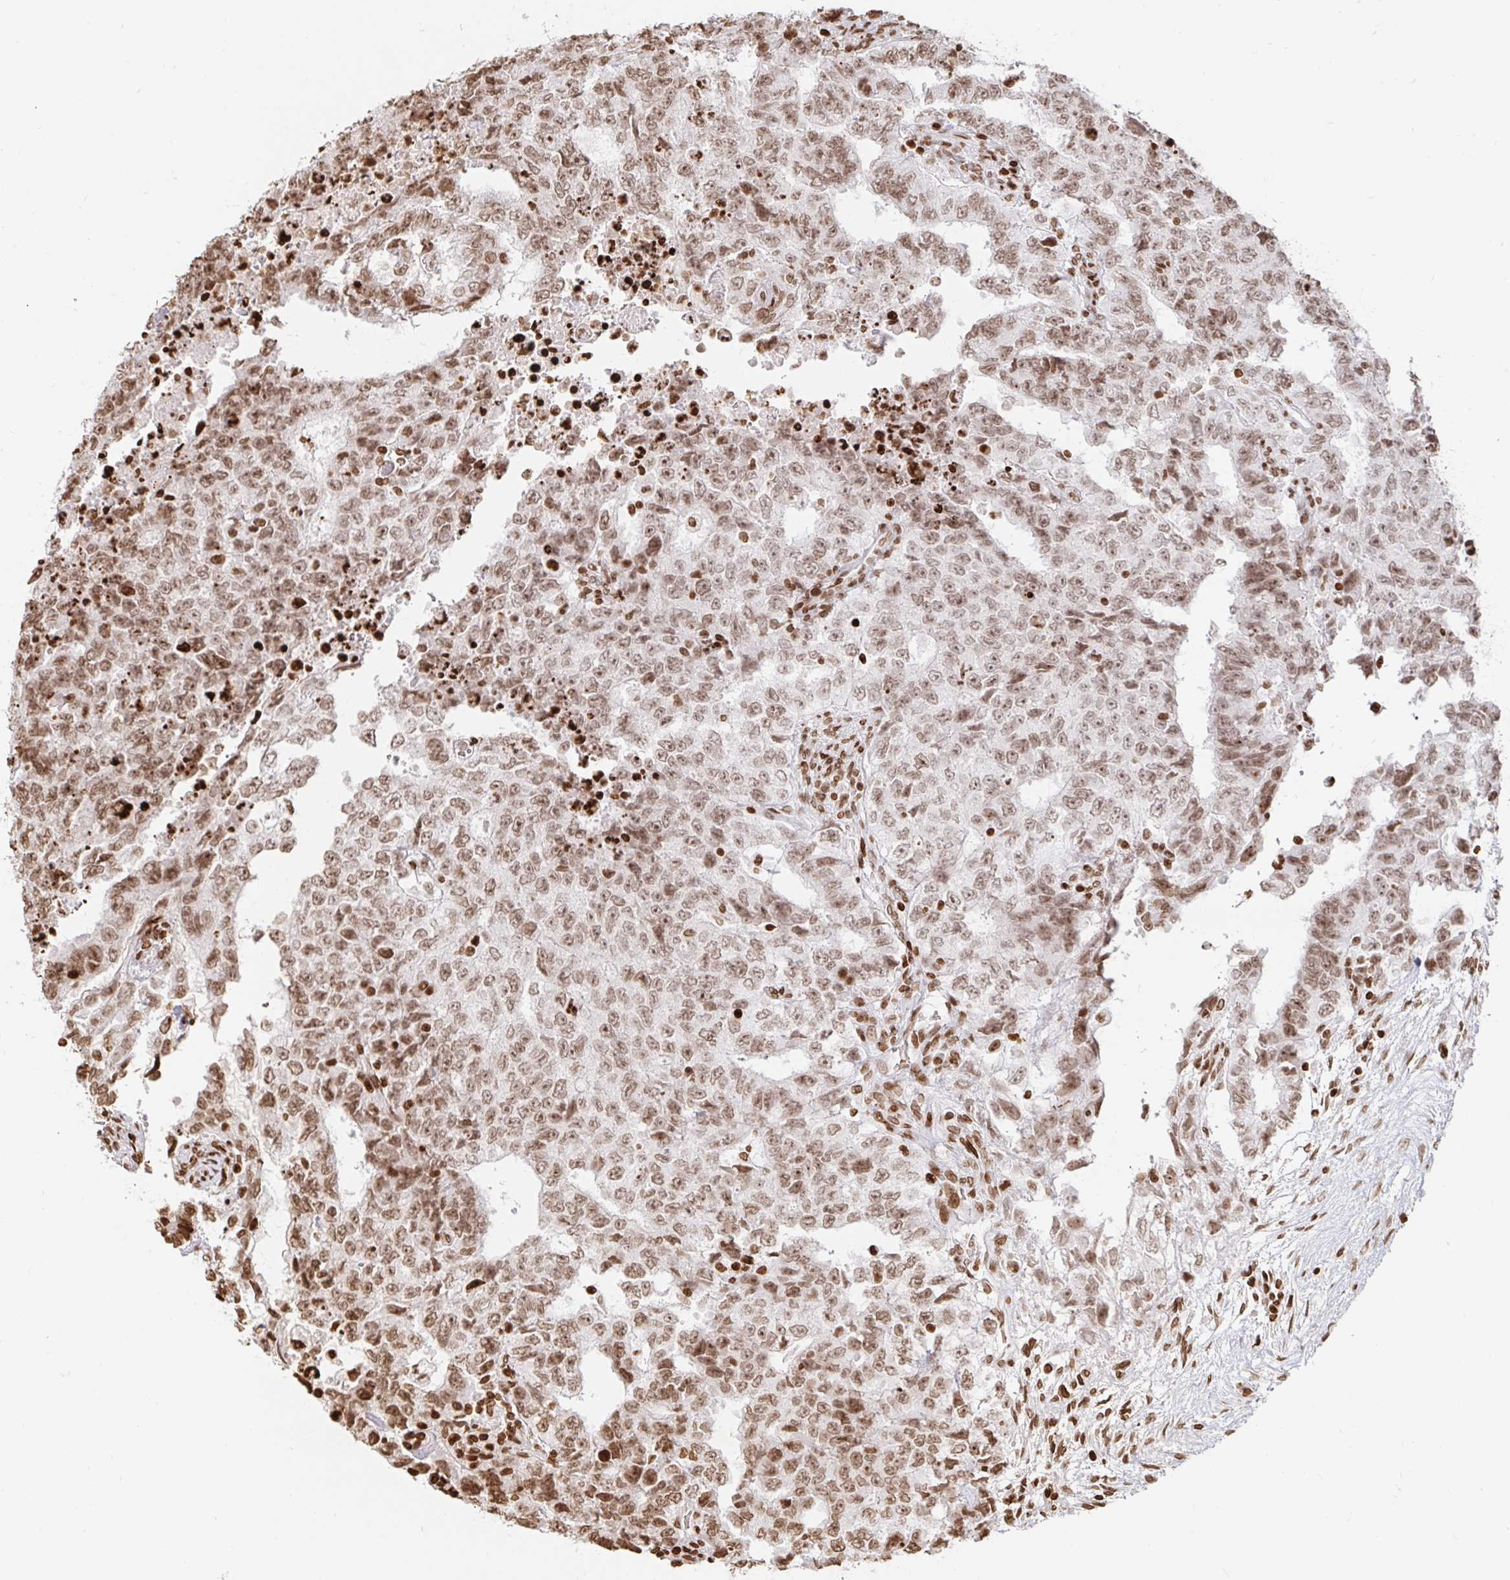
{"staining": {"intensity": "moderate", "quantity": ">75%", "location": "nuclear"}, "tissue": "testis cancer", "cell_type": "Tumor cells", "image_type": "cancer", "snomed": [{"axis": "morphology", "description": "Carcinoma, Embryonal, NOS"}, {"axis": "topography", "description": "Testis"}], "caption": "There is medium levels of moderate nuclear positivity in tumor cells of embryonal carcinoma (testis), as demonstrated by immunohistochemical staining (brown color).", "gene": "H2BC5", "patient": {"sex": "male", "age": 24}}